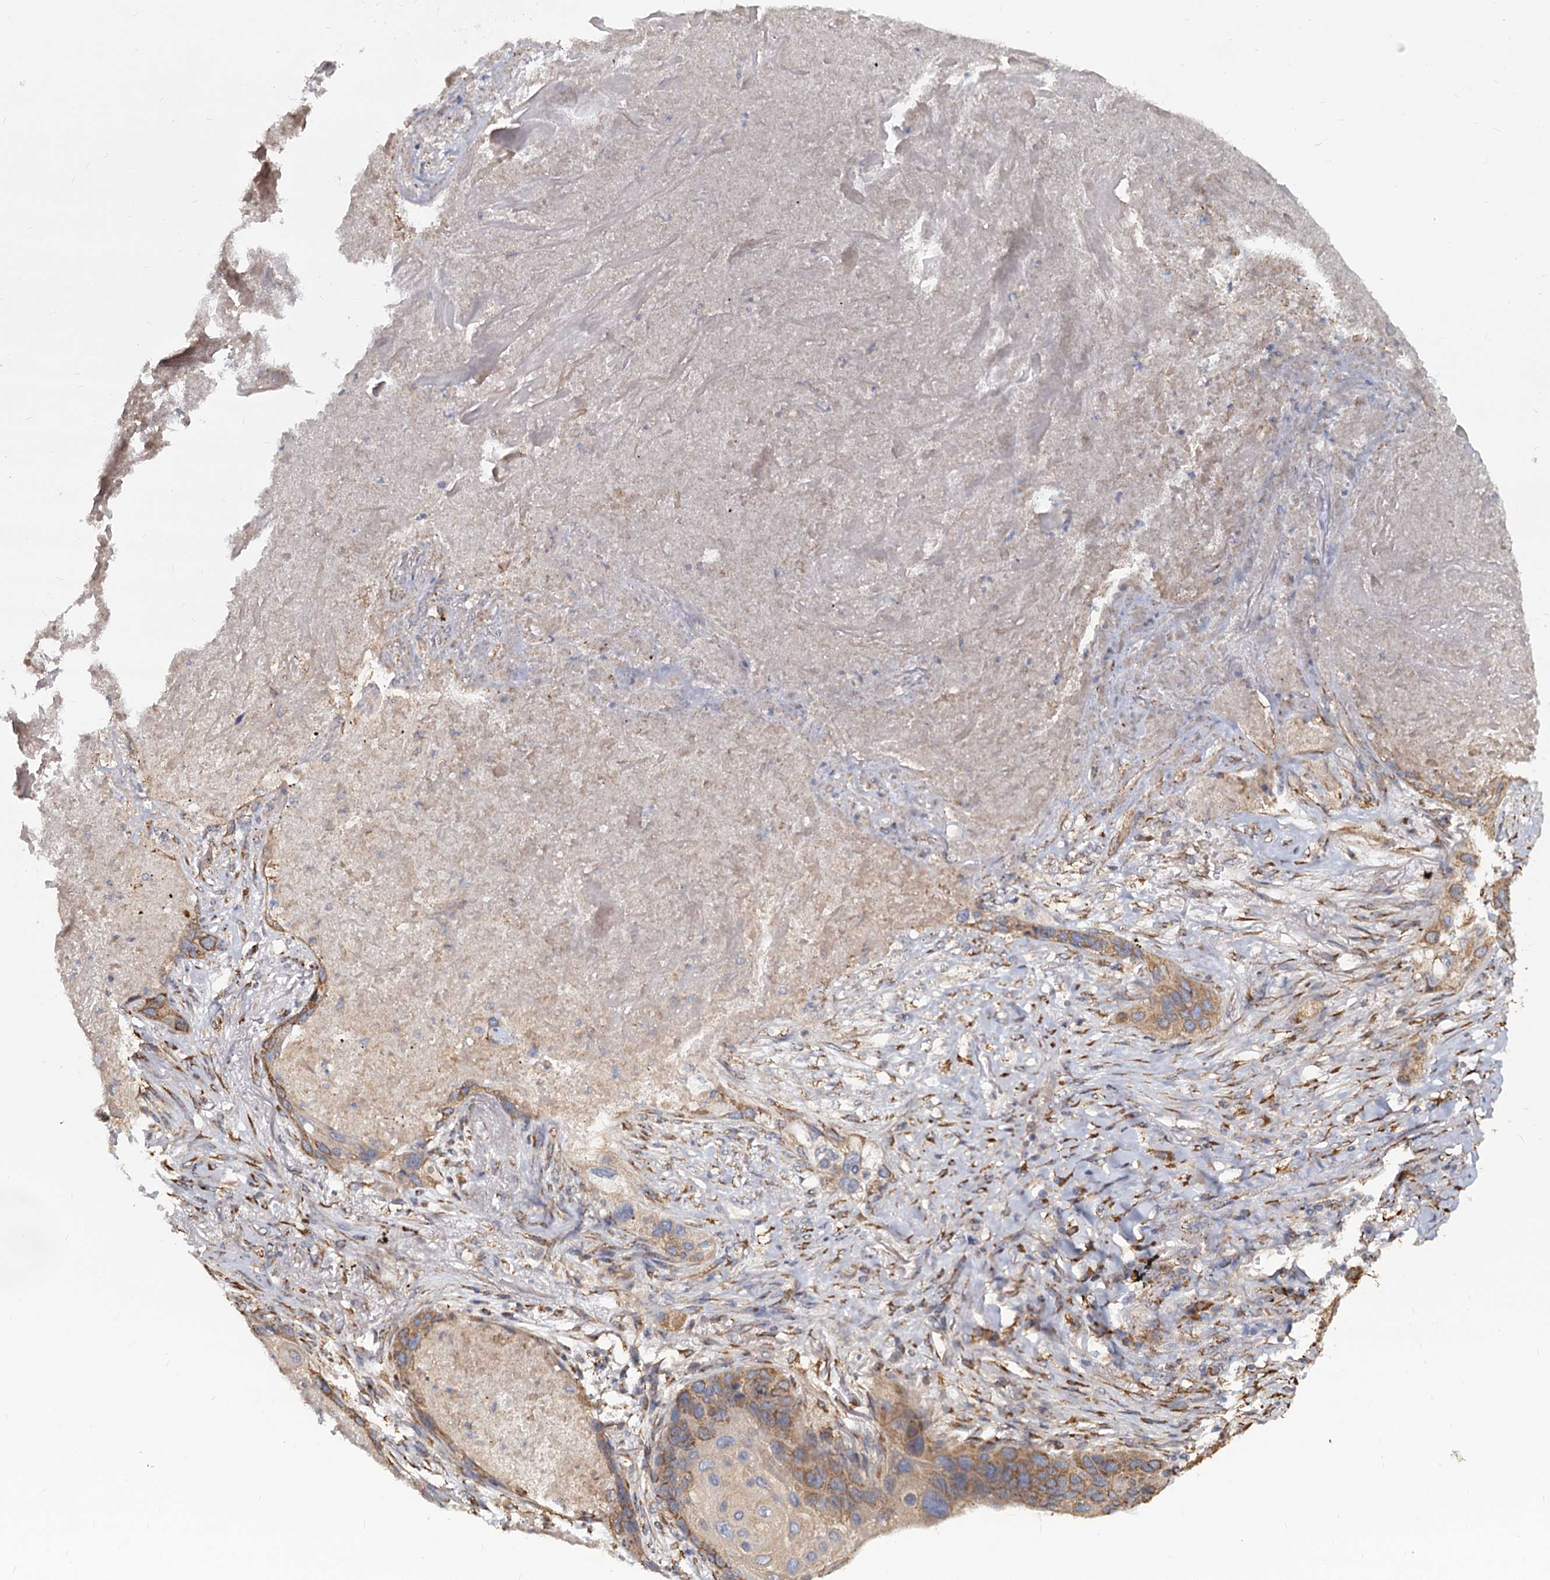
{"staining": {"intensity": "moderate", "quantity": ">75%", "location": "cytoplasmic/membranous"}, "tissue": "lung cancer", "cell_type": "Tumor cells", "image_type": "cancer", "snomed": [{"axis": "morphology", "description": "Squamous cell carcinoma, NOS"}, {"axis": "topography", "description": "Lung"}], "caption": "Moderate cytoplasmic/membranous positivity is identified in about >75% of tumor cells in squamous cell carcinoma (lung).", "gene": "LRRC51", "patient": {"sex": "female", "age": 63}}